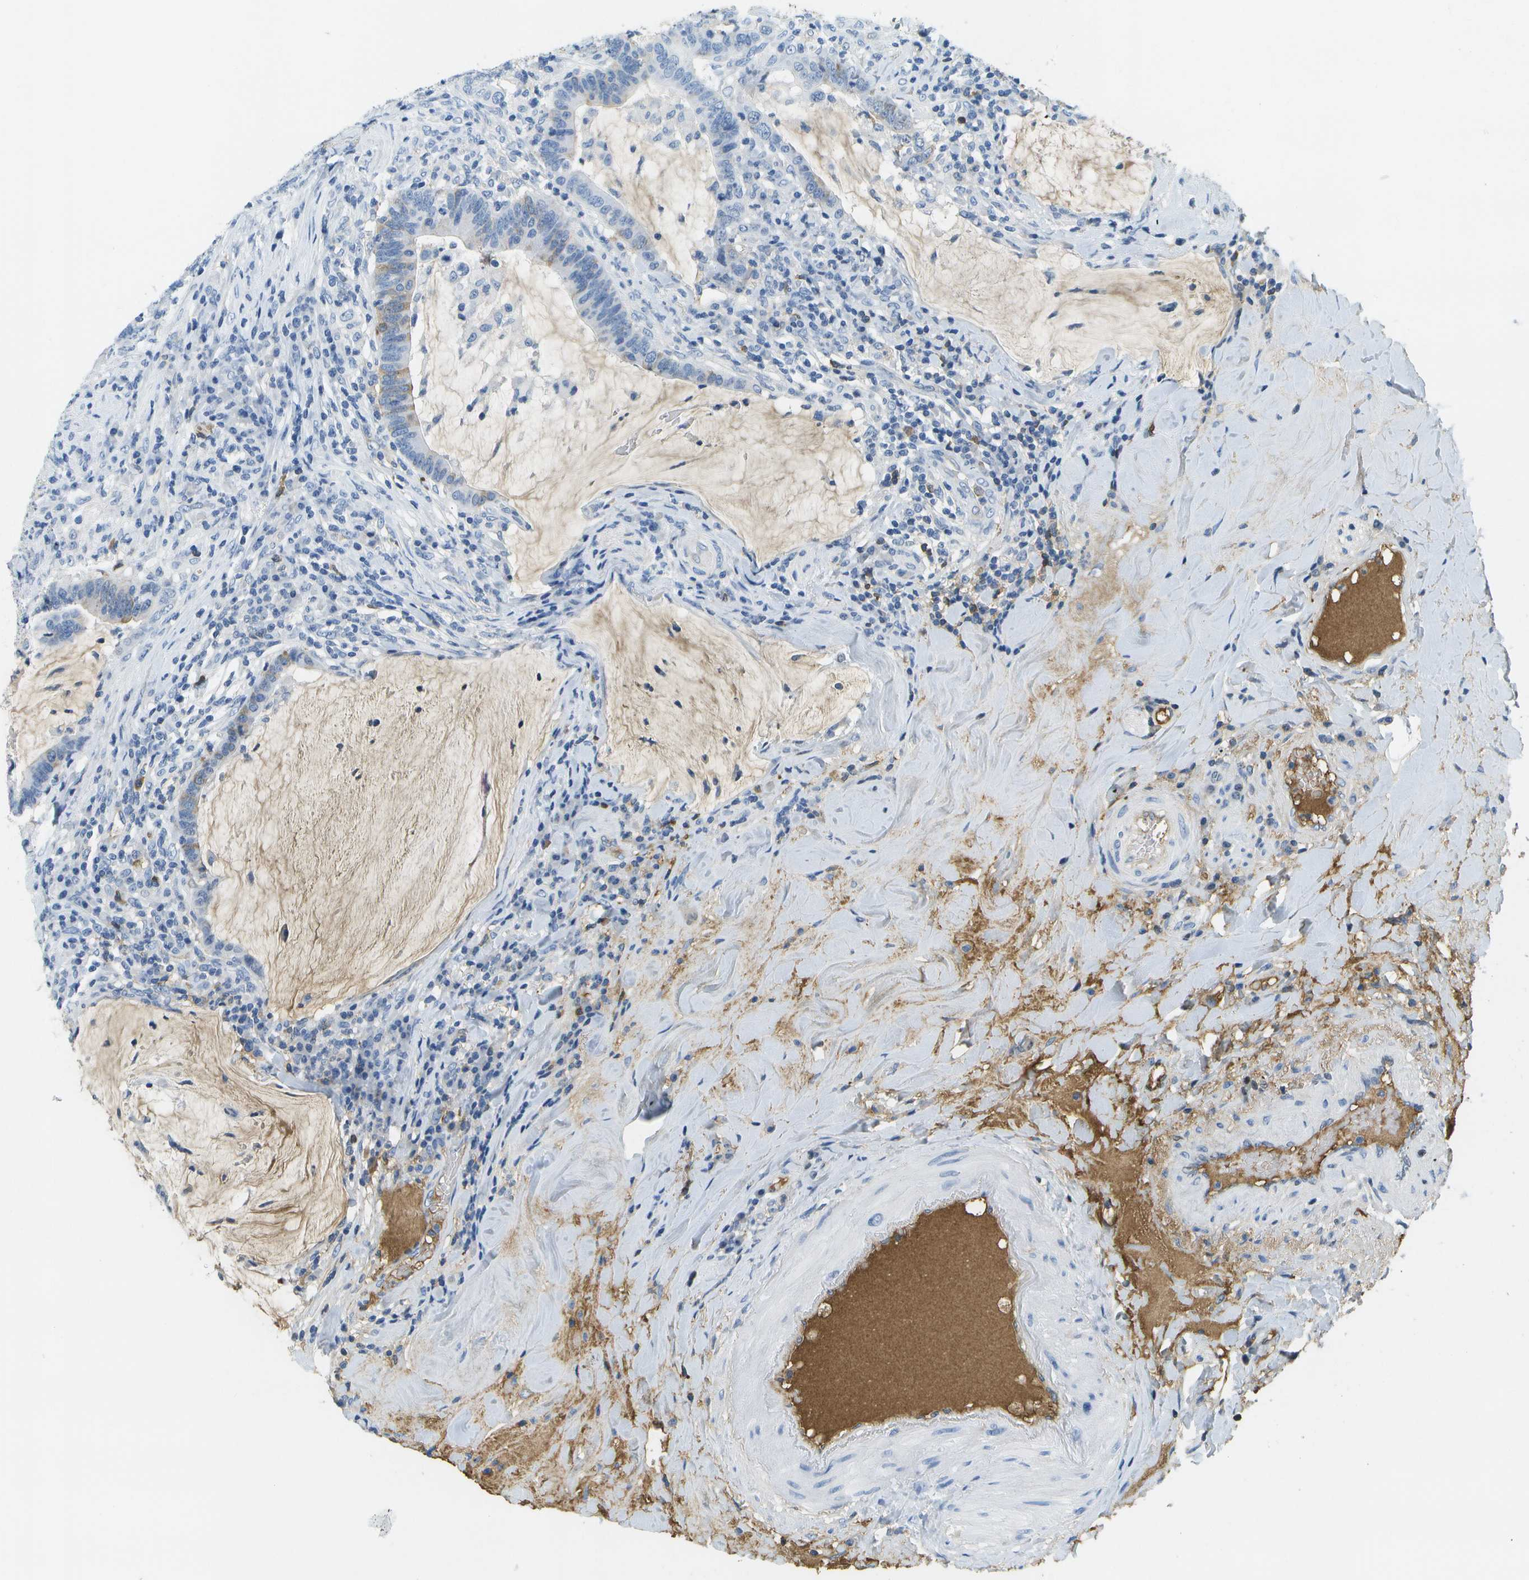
{"staining": {"intensity": "moderate", "quantity": "<25%", "location": "cytoplasmic/membranous"}, "tissue": "colorectal cancer", "cell_type": "Tumor cells", "image_type": "cancer", "snomed": [{"axis": "morphology", "description": "Normal tissue, NOS"}, {"axis": "morphology", "description": "Adenocarcinoma, NOS"}, {"axis": "topography", "description": "Colon"}], "caption": "Colorectal cancer (adenocarcinoma) stained with DAB IHC reveals low levels of moderate cytoplasmic/membranous staining in approximately <25% of tumor cells.", "gene": "SERPINA1", "patient": {"sex": "female", "age": 66}}